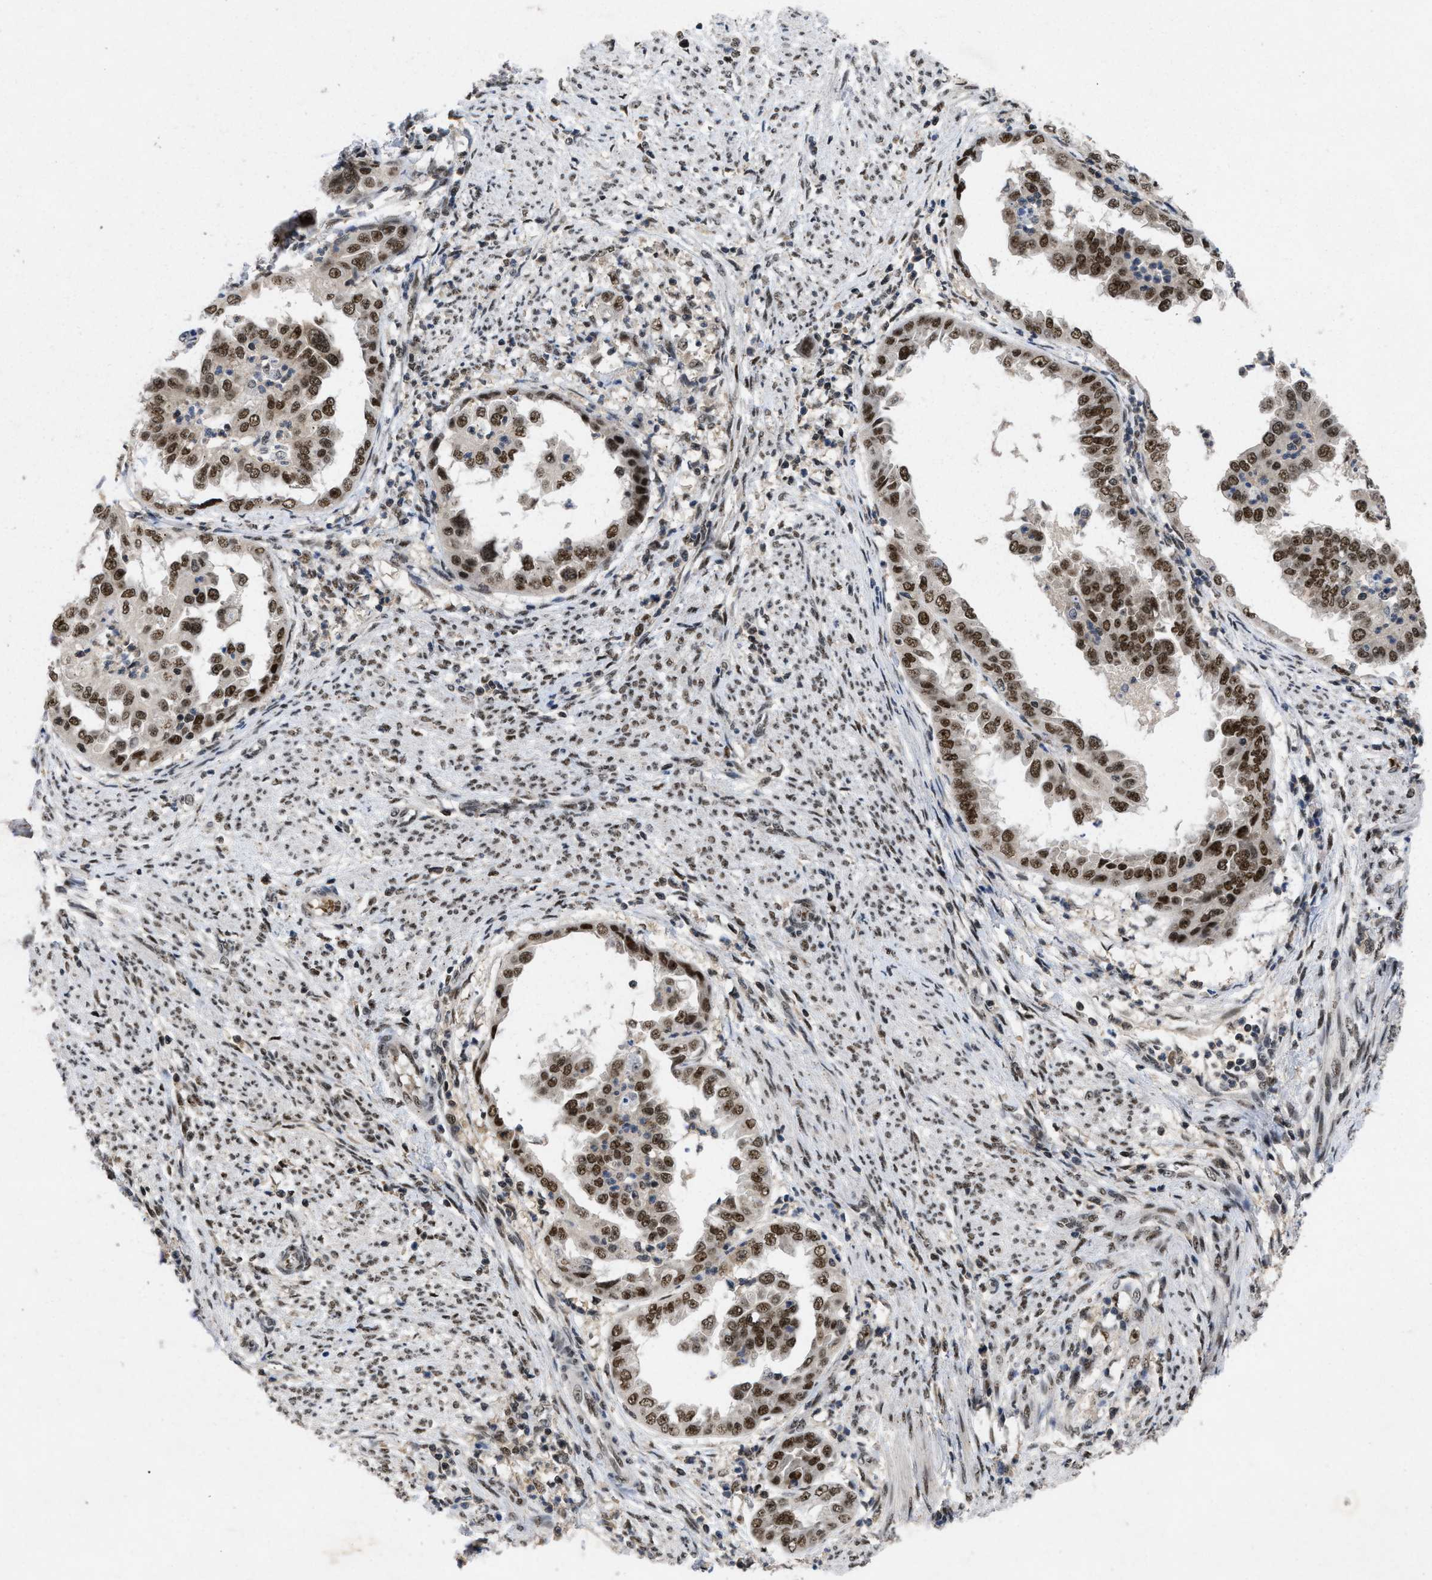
{"staining": {"intensity": "strong", "quantity": ">75%", "location": "nuclear"}, "tissue": "endometrial cancer", "cell_type": "Tumor cells", "image_type": "cancer", "snomed": [{"axis": "morphology", "description": "Adenocarcinoma, NOS"}, {"axis": "topography", "description": "Endometrium"}], "caption": "A brown stain highlights strong nuclear positivity of a protein in adenocarcinoma (endometrial) tumor cells. (DAB (3,3'-diaminobenzidine) = brown stain, brightfield microscopy at high magnification).", "gene": "ZNF346", "patient": {"sex": "female", "age": 85}}